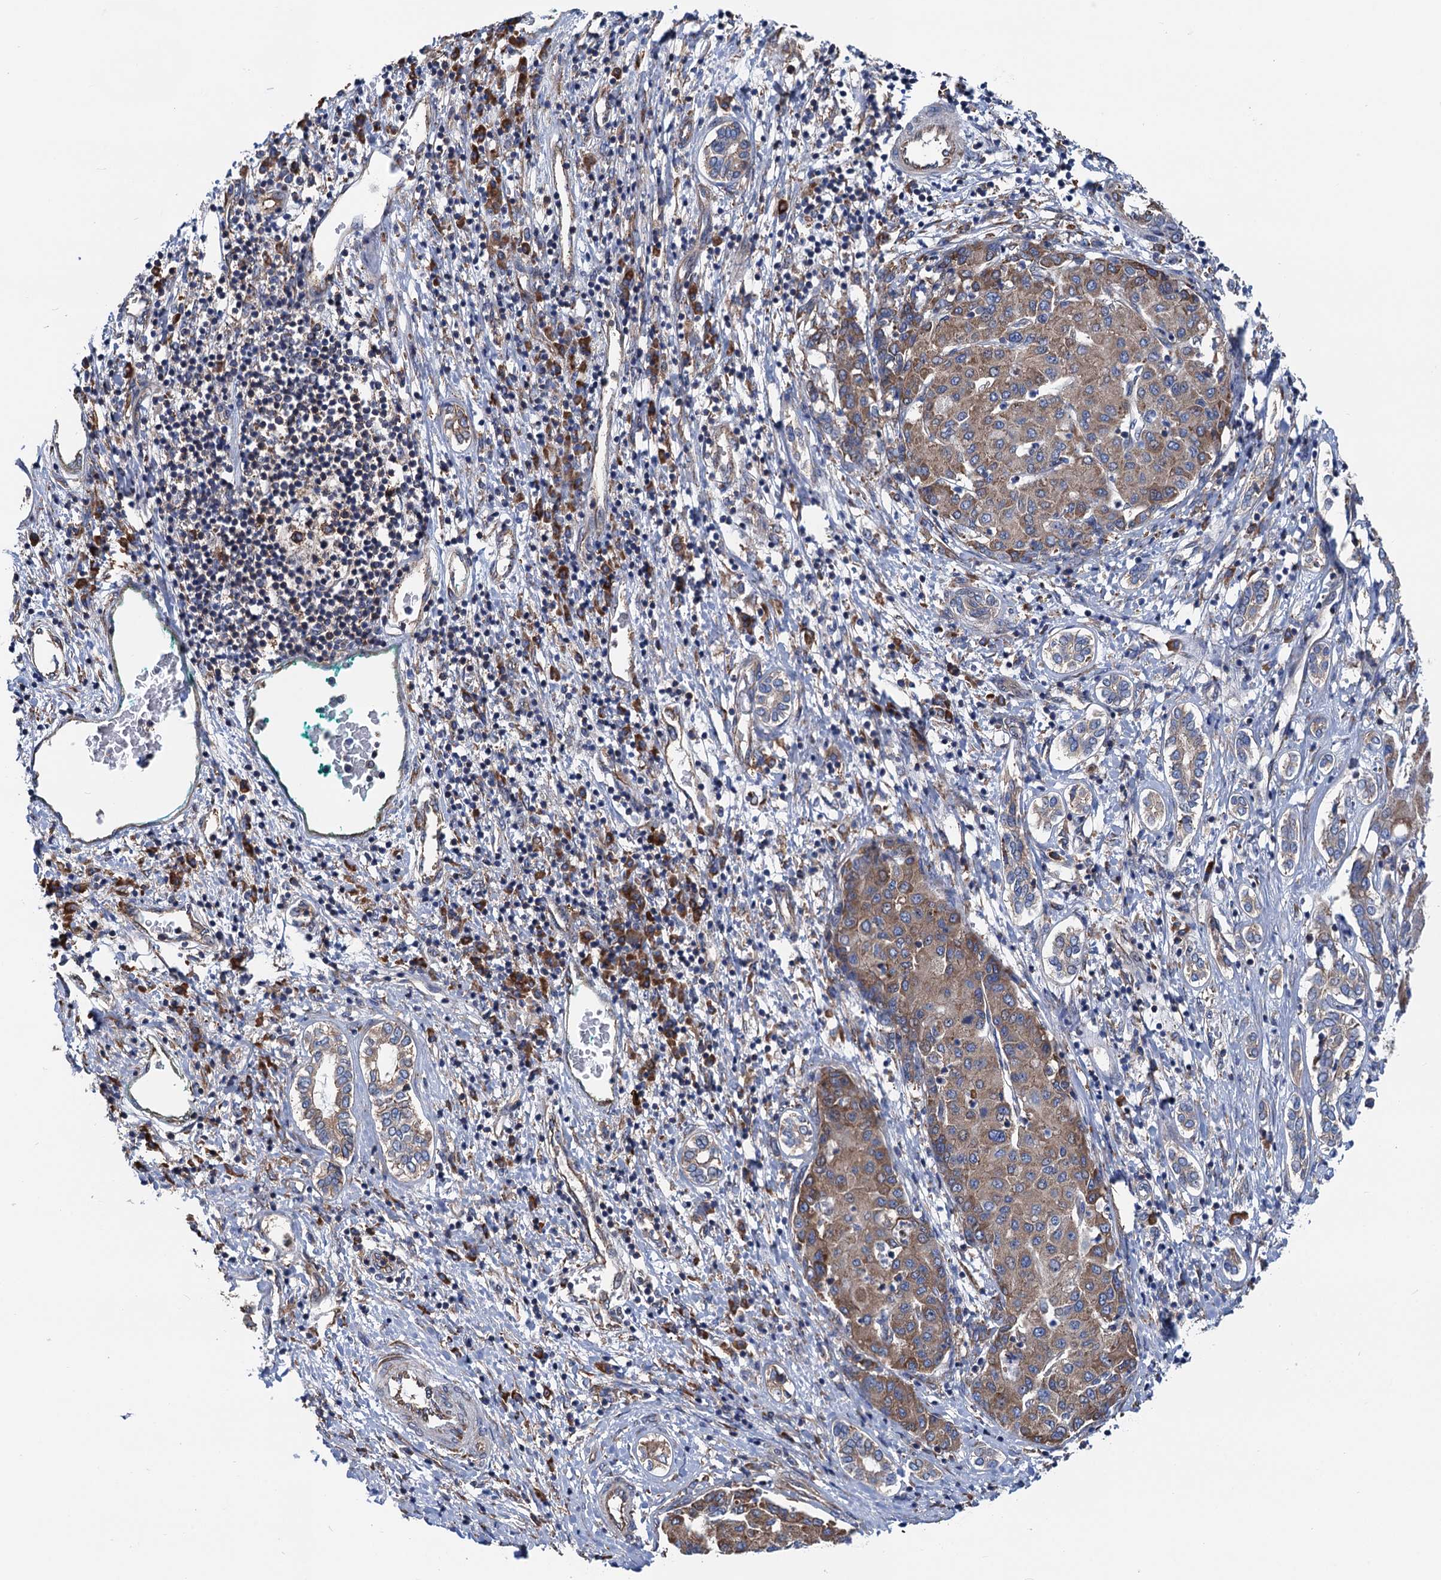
{"staining": {"intensity": "moderate", "quantity": ">75%", "location": "cytoplasmic/membranous"}, "tissue": "liver cancer", "cell_type": "Tumor cells", "image_type": "cancer", "snomed": [{"axis": "morphology", "description": "Carcinoma, Hepatocellular, NOS"}, {"axis": "topography", "description": "Liver"}], "caption": "Liver cancer stained with immunohistochemistry shows moderate cytoplasmic/membranous positivity in approximately >75% of tumor cells.", "gene": "SLC12A7", "patient": {"sex": "male", "age": 65}}